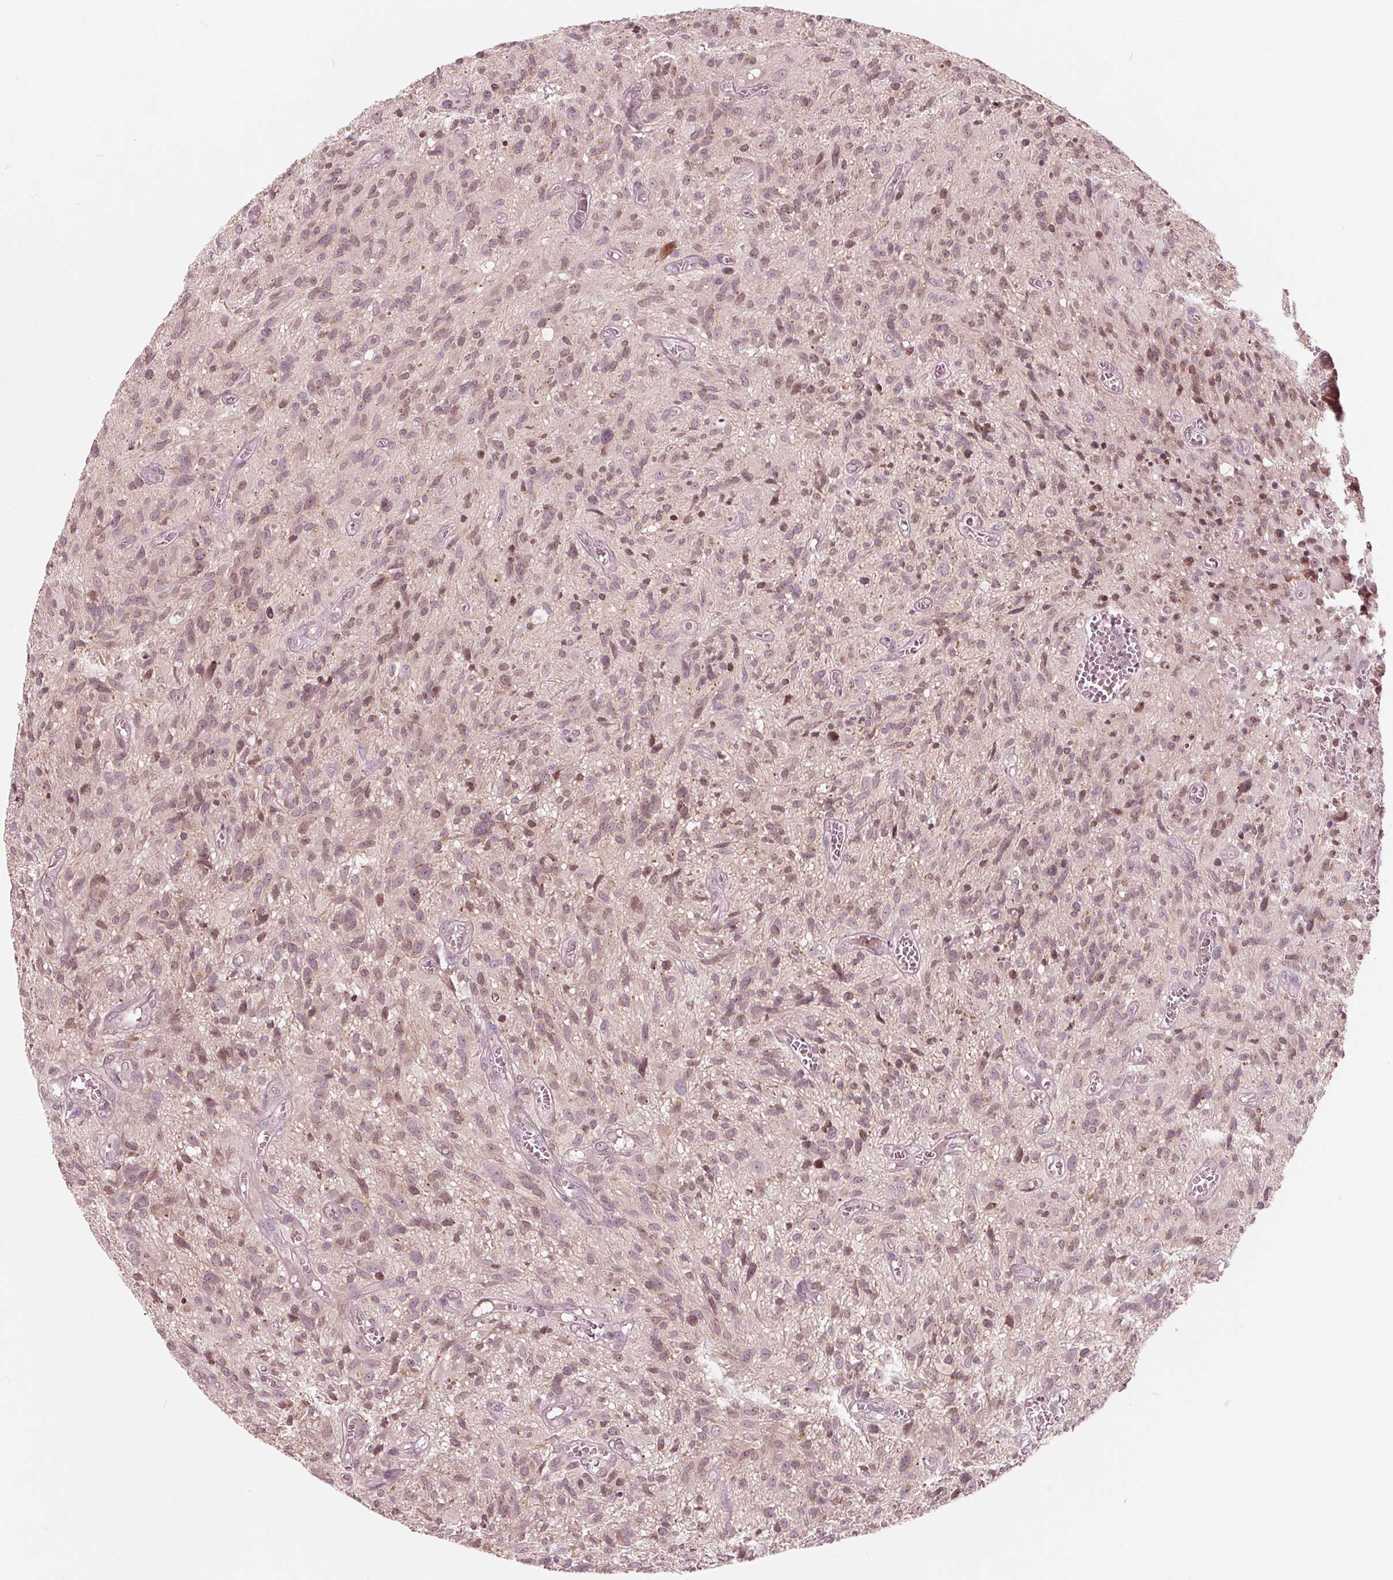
{"staining": {"intensity": "weak", "quantity": "25%-75%", "location": "cytoplasmic/membranous,nuclear"}, "tissue": "glioma", "cell_type": "Tumor cells", "image_type": "cancer", "snomed": [{"axis": "morphology", "description": "Glioma, malignant, High grade"}, {"axis": "topography", "description": "Brain"}], "caption": "An image showing weak cytoplasmic/membranous and nuclear positivity in about 25%-75% of tumor cells in glioma, as visualized by brown immunohistochemical staining.", "gene": "NUP210", "patient": {"sex": "male", "age": 75}}